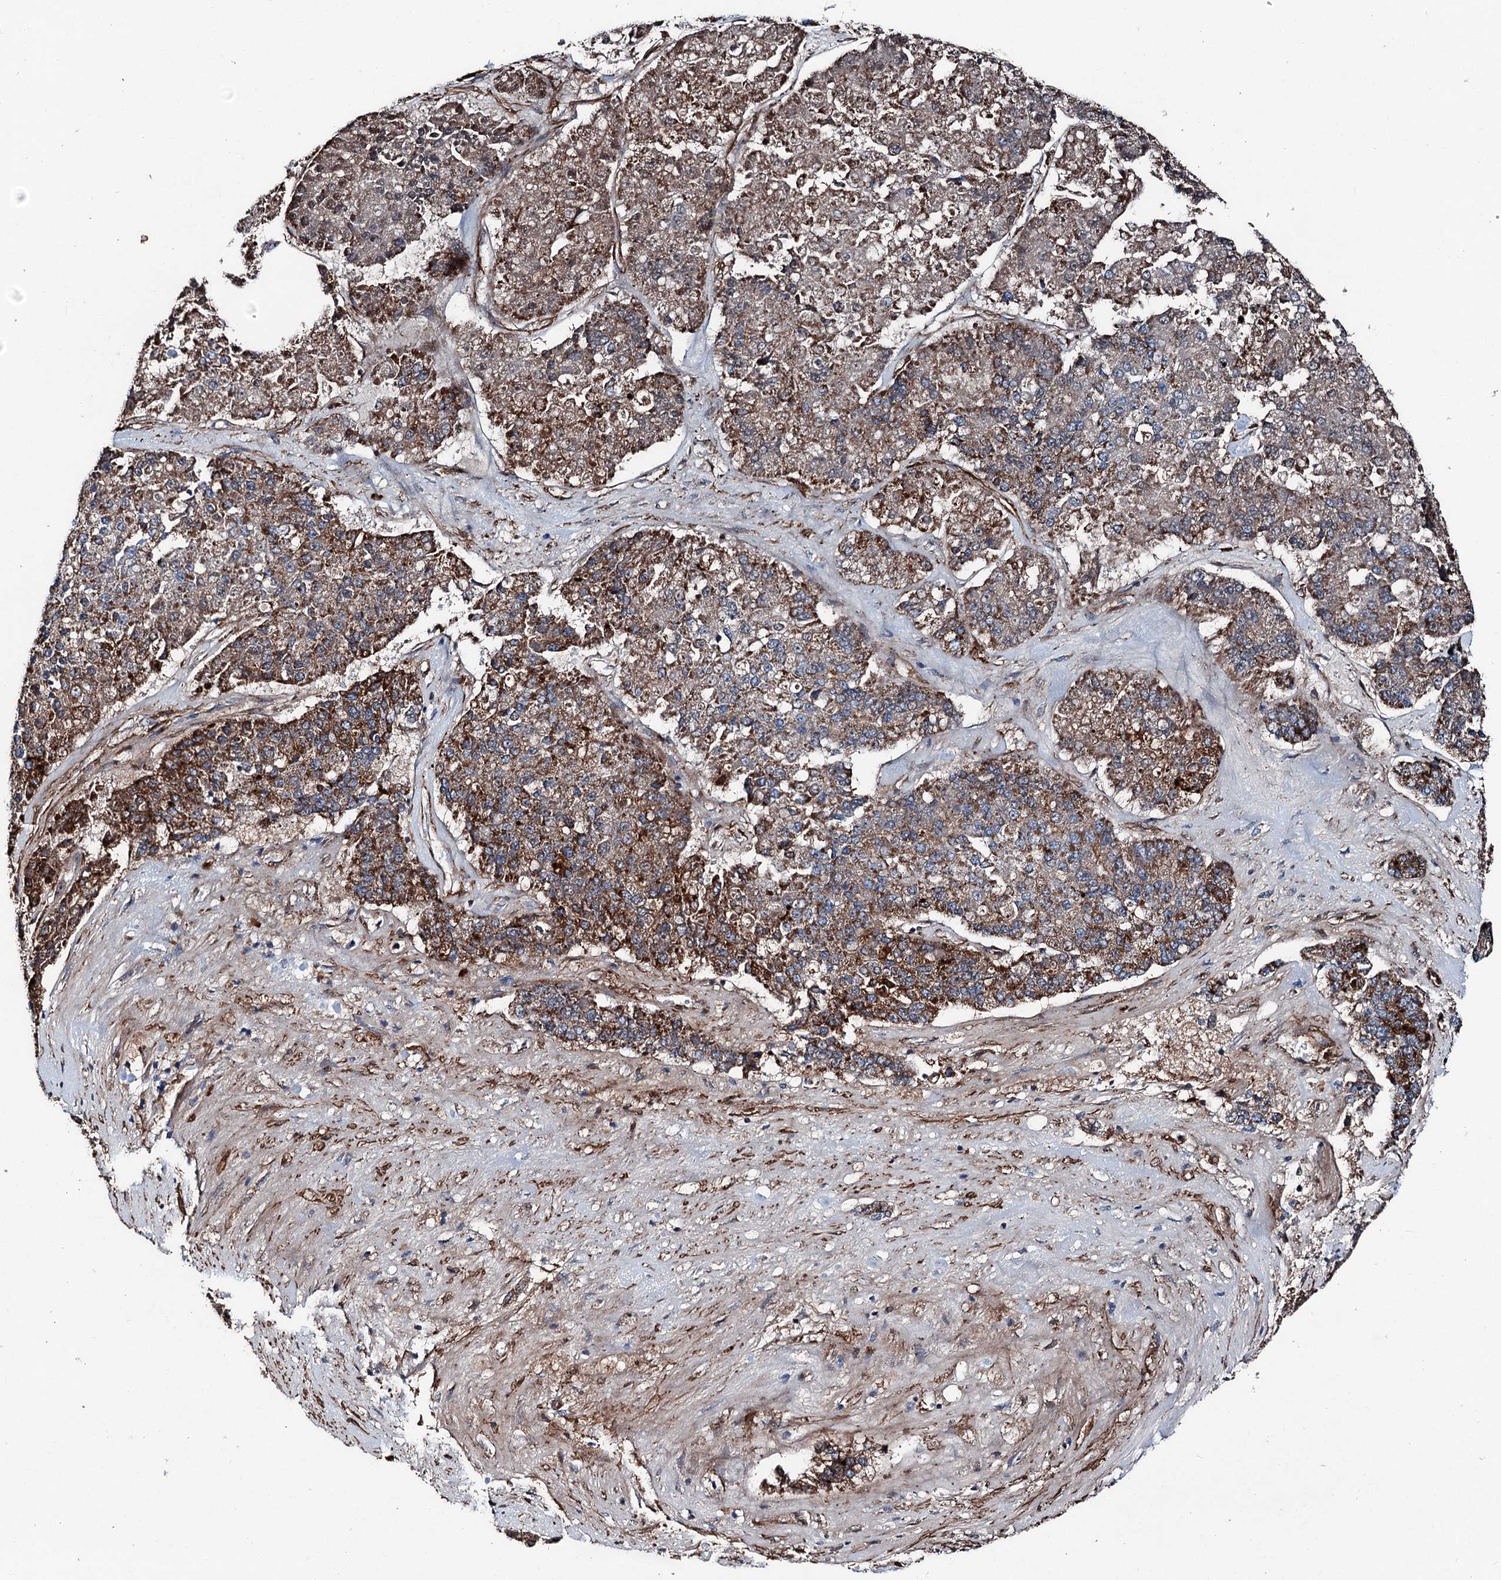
{"staining": {"intensity": "moderate", "quantity": ">75%", "location": "cytoplasmic/membranous"}, "tissue": "pancreatic cancer", "cell_type": "Tumor cells", "image_type": "cancer", "snomed": [{"axis": "morphology", "description": "Adenocarcinoma, NOS"}, {"axis": "topography", "description": "Pancreas"}], "caption": "The histopathology image reveals immunohistochemical staining of pancreatic adenocarcinoma. There is moderate cytoplasmic/membranous positivity is seen in about >75% of tumor cells.", "gene": "DDIAS", "patient": {"sex": "male", "age": 50}}